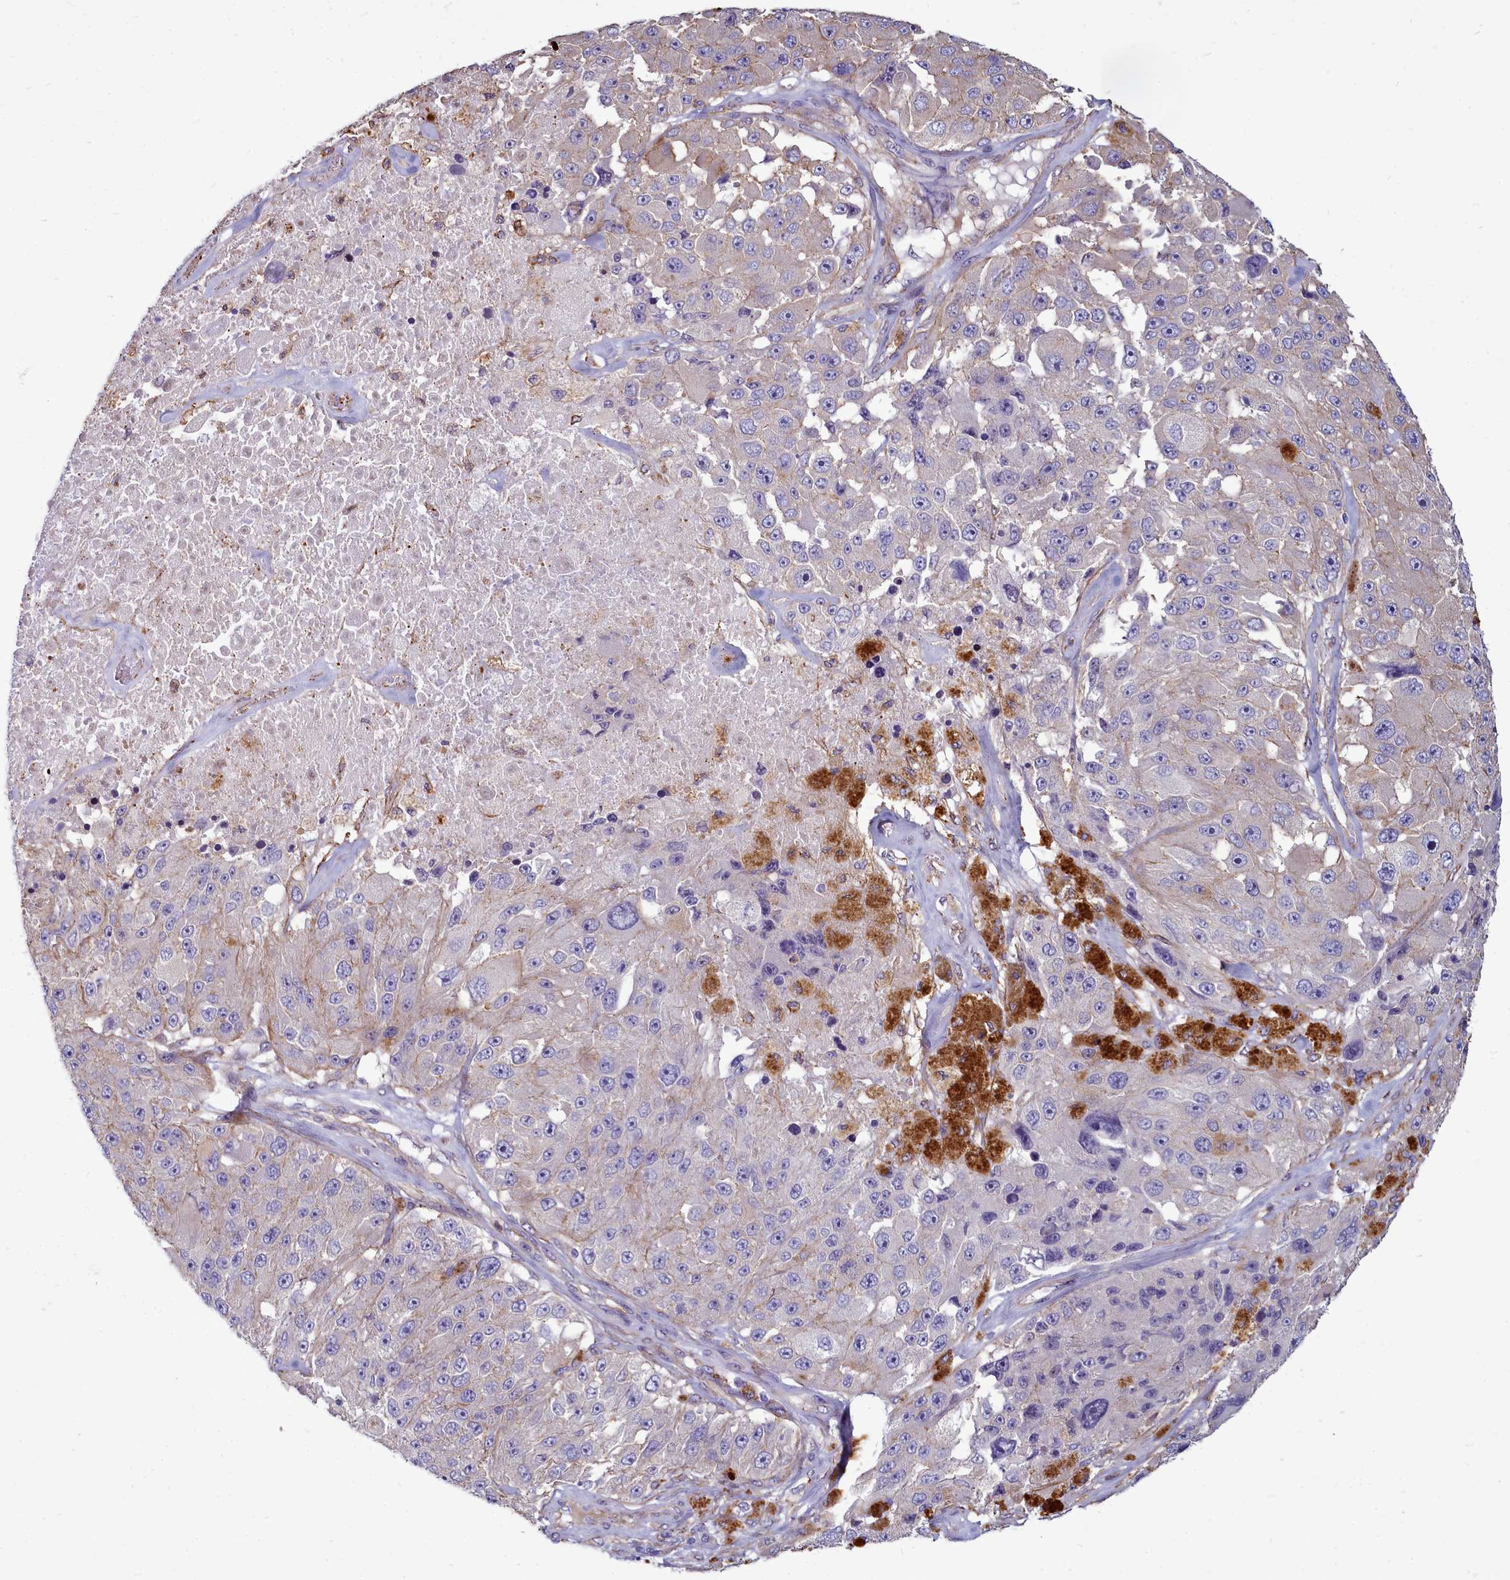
{"staining": {"intensity": "negative", "quantity": "none", "location": "none"}, "tissue": "melanoma", "cell_type": "Tumor cells", "image_type": "cancer", "snomed": [{"axis": "morphology", "description": "Malignant melanoma, Metastatic site"}, {"axis": "topography", "description": "Lymph node"}], "caption": "Human malignant melanoma (metastatic site) stained for a protein using immunohistochemistry (IHC) reveals no expression in tumor cells.", "gene": "TTC5", "patient": {"sex": "male", "age": 62}}